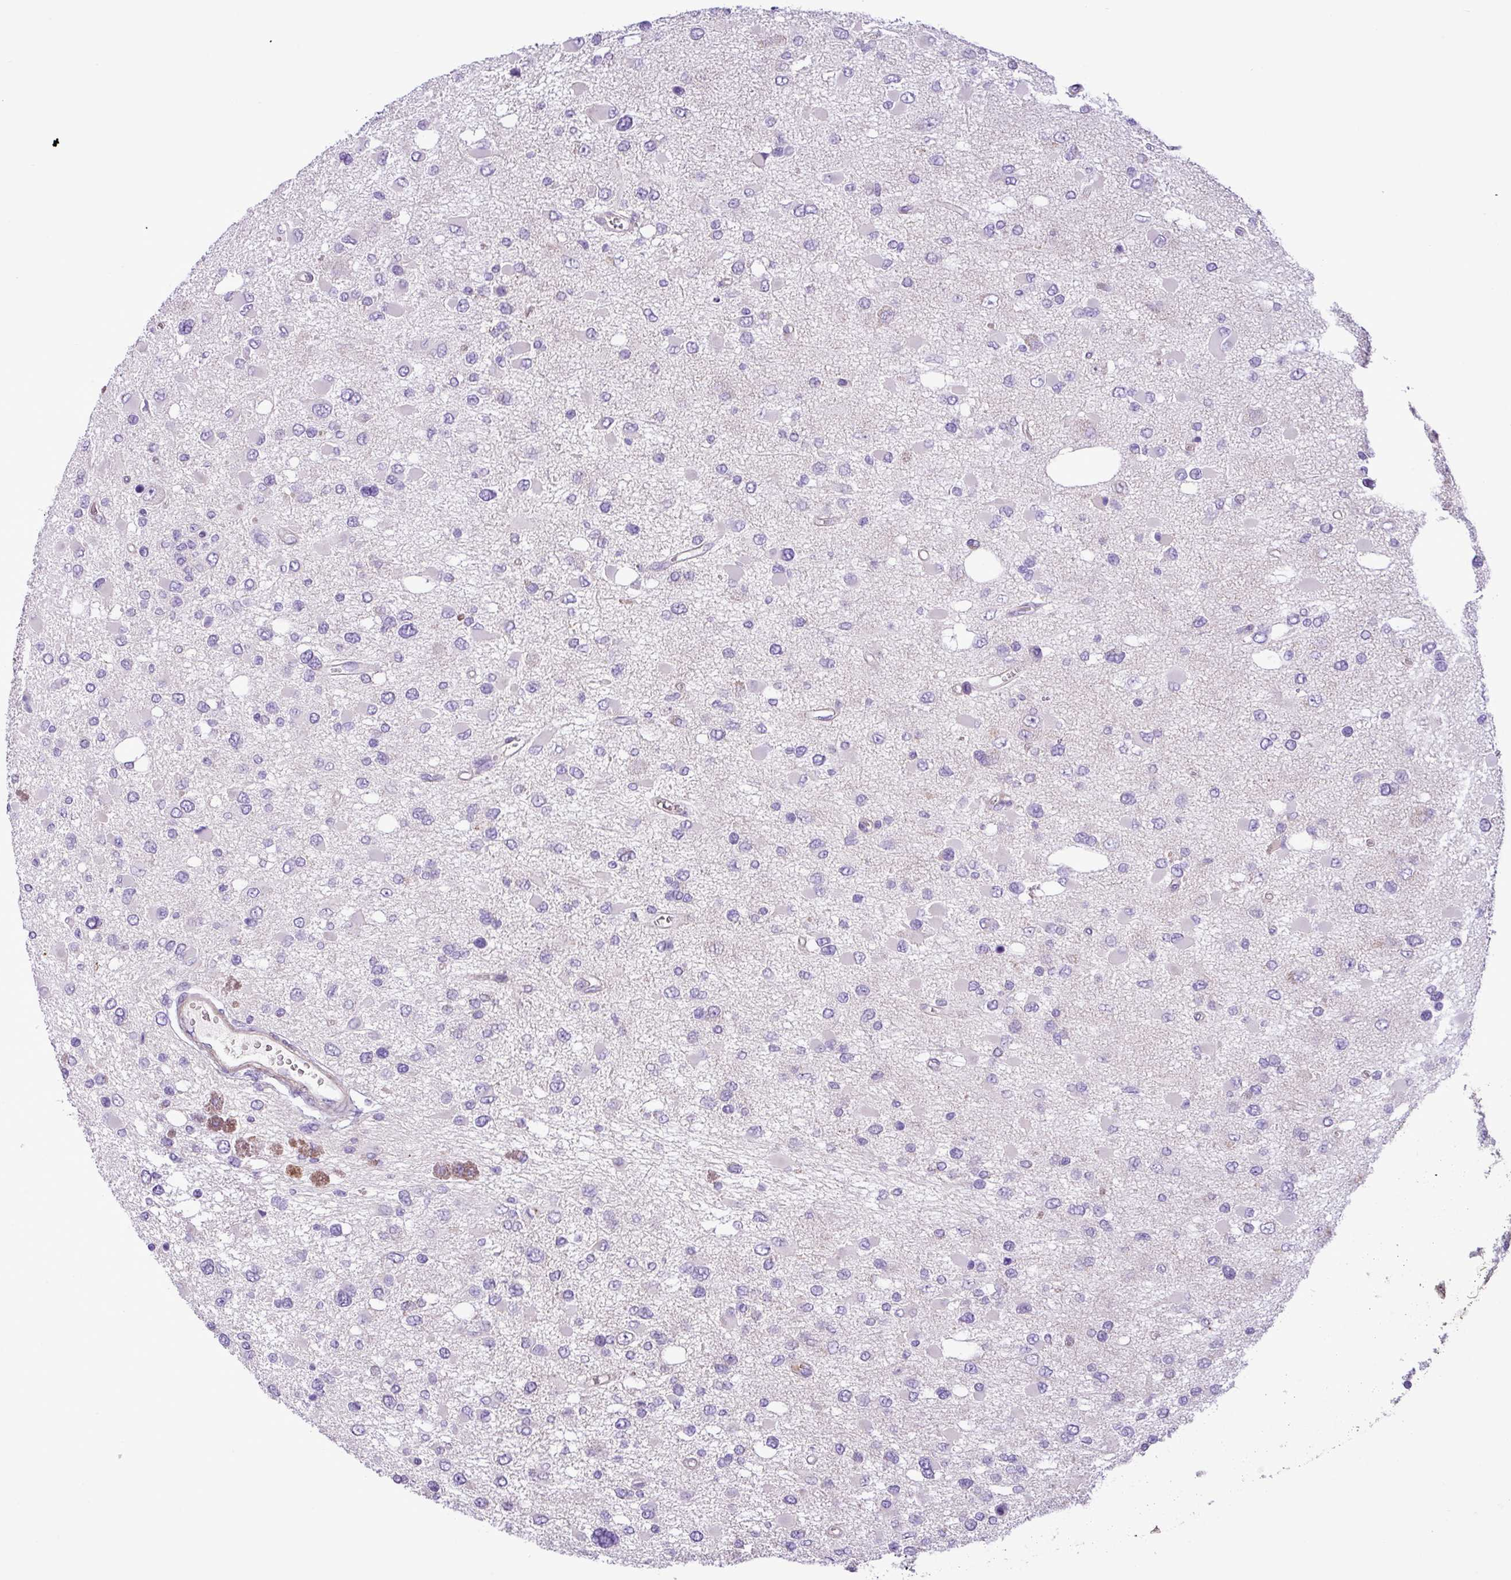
{"staining": {"intensity": "negative", "quantity": "none", "location": "none"}, "tissue": "glioma", "cell_type": "Tumor cells", "image_type": "cancer", "snomed": [{"axis": "morphology", "description": "Glioma, malignant, High grade"}, {"axis": "topography", "description": "Brain"}], "caption": "DAB immunohistochemical staining of glioma reveals no significant expression in tumor cells.", "gene": "C11orf91", "patient": {"sex": "male", "age": 53}}